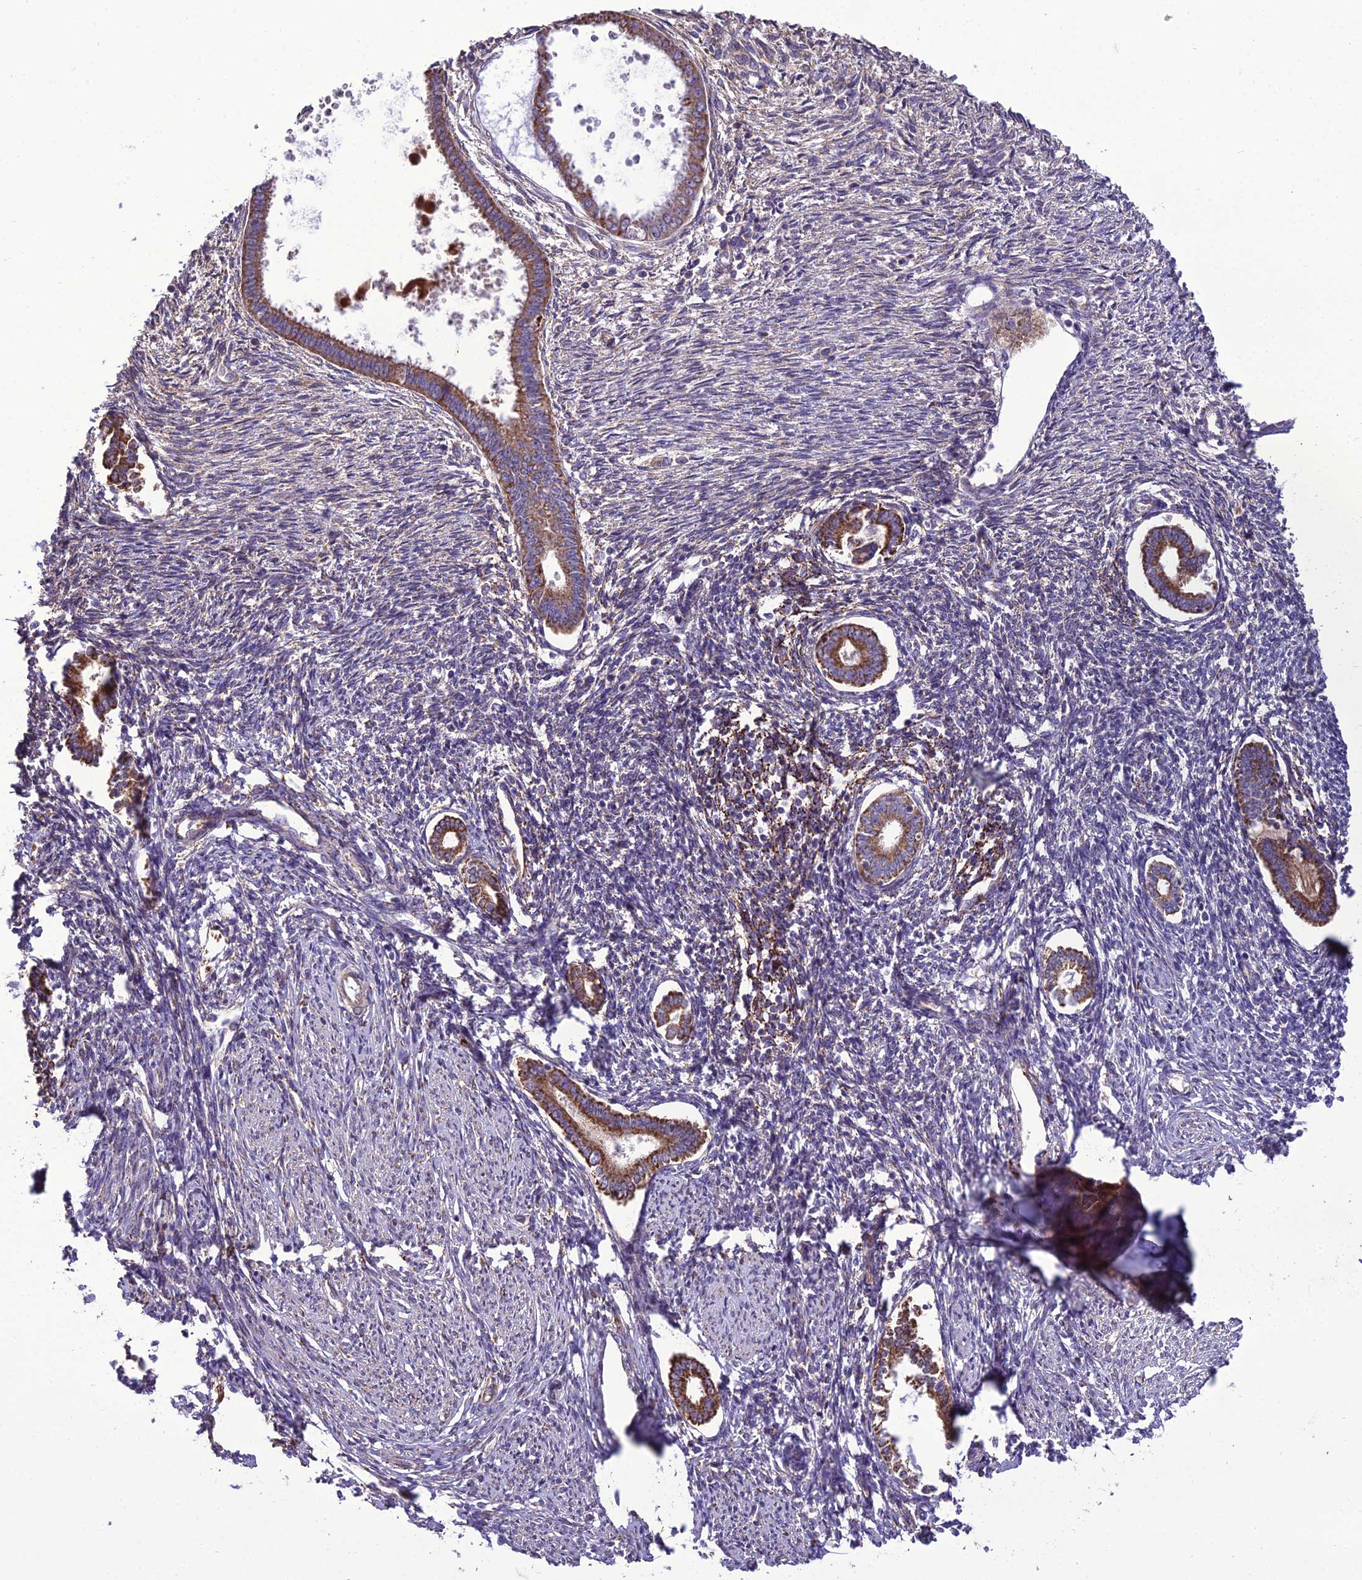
{"staining": {"intensity": "negative", "quantity": "none", "location": "none"}, "tissue": "endometrium", "cell_type": "Cells in endometrial stroma", "image_type": "normal", "snomed": [{"axis": "morphology", "description": "Normal tissue, NOS"}, {"axis": "topography", "description": "Endometrium"}], "caption": "Immunohistochemical staining of unremarkable human endometrium displays no significant staining in cells in endometrial stroma. The staining is performed using DAB brown chromogen with nuclei counter-stained in using hematoxylin.", "gene": "ENSG00000260272", "patient": {"sex": "female", "age": 56}}